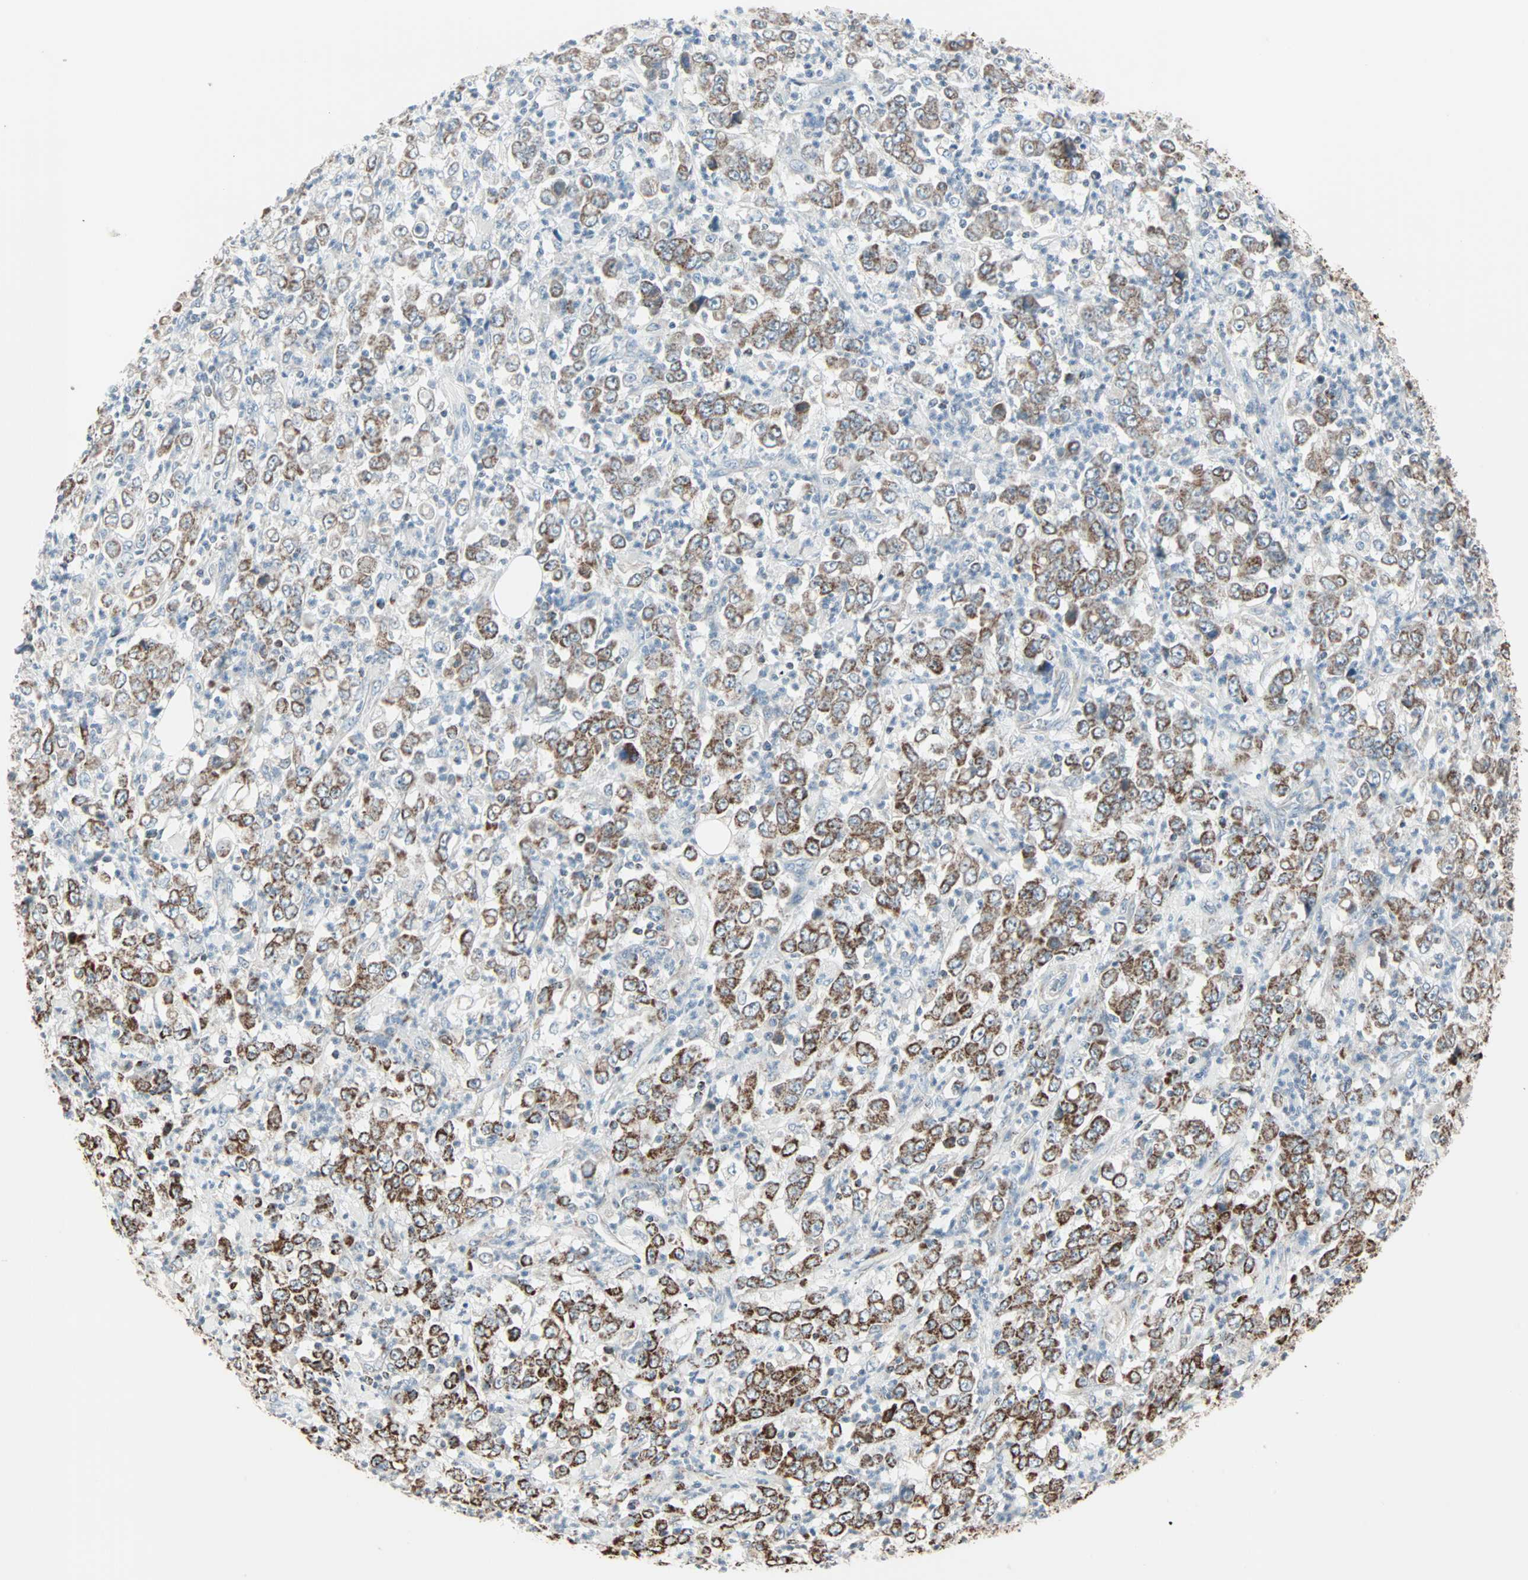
{"staining": {"intensity": "moderate", "quantity": ">75%", "location": "cytoplasmic/membranous"}, "tissue": "stomach cancer", "cell_type": "Tumor cells", "image_type": "cancer", "snomed": [{"axis": "morphology", "description": "Adenocarcinoma, NOS"}, {"axis": "topography", "description": "Stomach, lower"}], "caption": "The micrograph demonstrates a brown stain indicating the presence of a protein in the cytoplasmic/membranous of tumor cells in stomach adenocarcinoma. Nuclei are stained in blue.", "gene": "IDH2", "patient": {"sex": "female", "age": 71}}